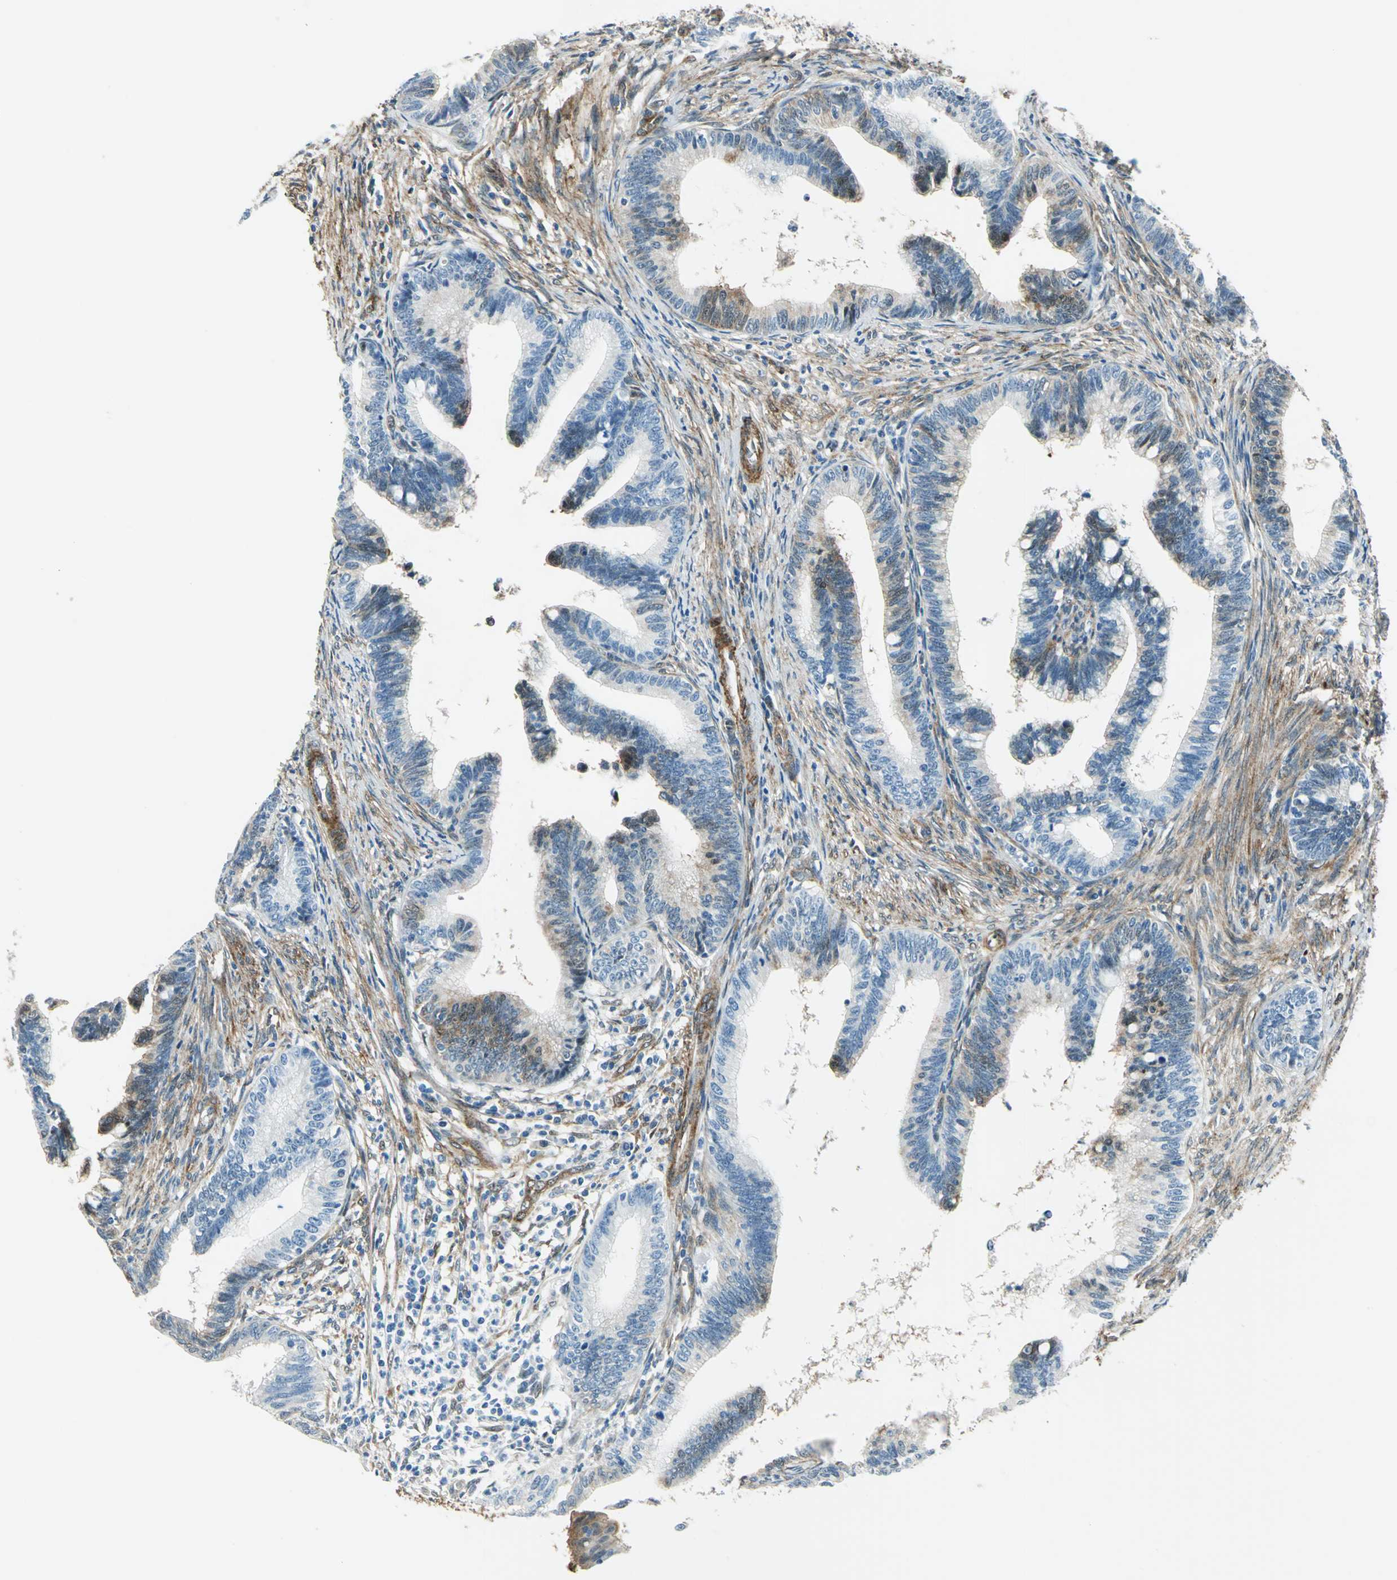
{"staining": {"intensity": "moderate", "quantity": "<25%", "location": "cytoplasmic/membranous"}, "tissue": "cervical cancer", "cell_type": "Tumor cells", "image_type": "cancer", "snomed": [{"axis": "morphology", "description": "Adenocarcinoma, NOS"}, {"axis": "topography", "description": "Cervix"}], "caption": "A photomicrograph of adenocarcinoma (cervical) stained for a protein displays moderate cytoplasmic/membranous brown staining in tumor cells.", "gene": "HSPB1", "patient": {"sex": "female", "age": 36}}